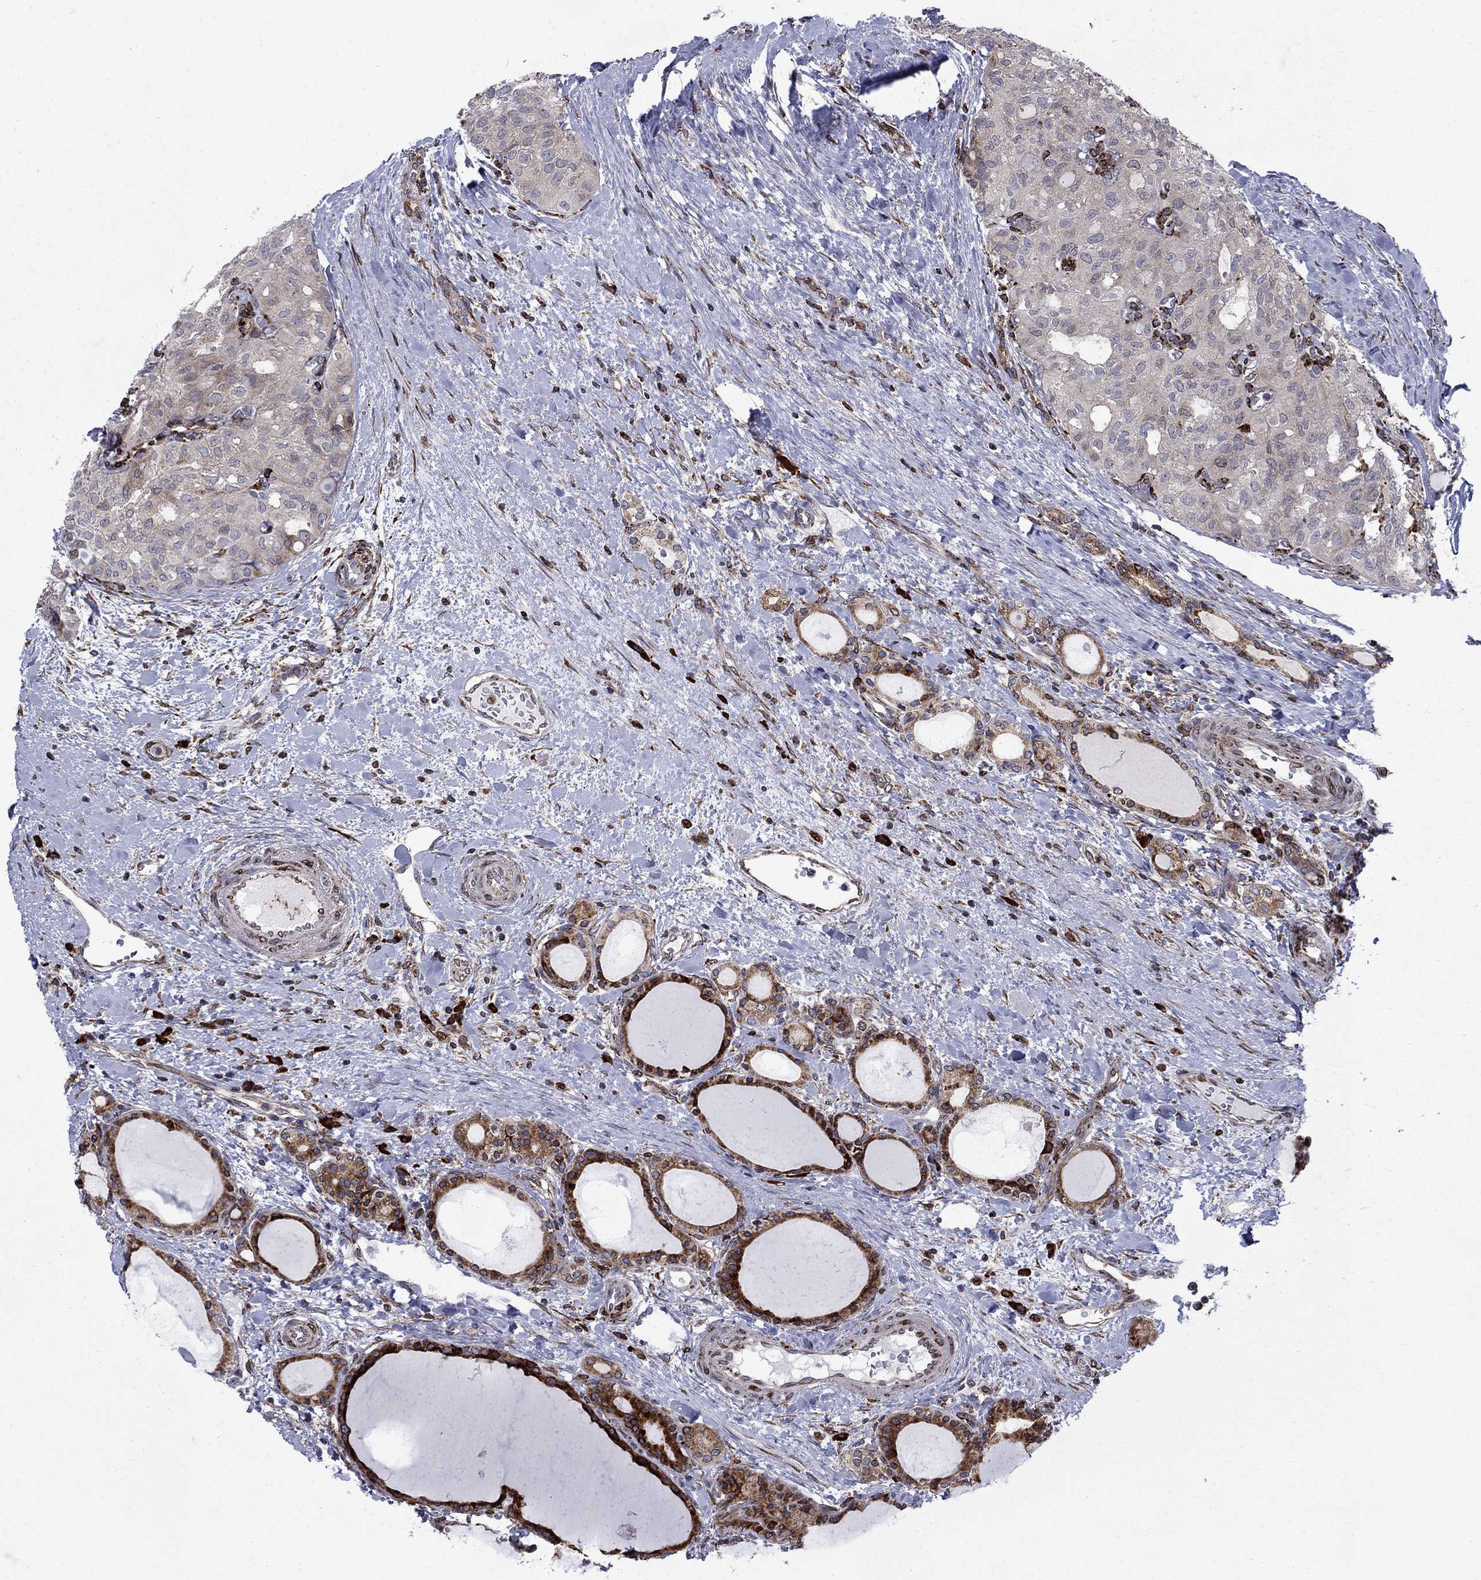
{"staining": {"intensity": "weak", "quantity": "<25%", "location": "cytoplasmic/membranous"}, "tissue": "thyroid cancer", "cell_type": "Tumor cells", "image_type": "cancer", "snomed": [{"axis": "morphology", "description": "Follicular adenoma carcinoma, NOS"}, {"axis": "topography", "description": "Thyroid gland"}], "caption": "This micrograph is of thyroid follicular adenoma carcinoma stained with immunohistochemistry (IHC) to label a protein in brown with the nuclei are counter-stained blue. There is no staining in tumor cells.", "gene": "CAB39L", "patient": {"sex": "male", "age": 75}}